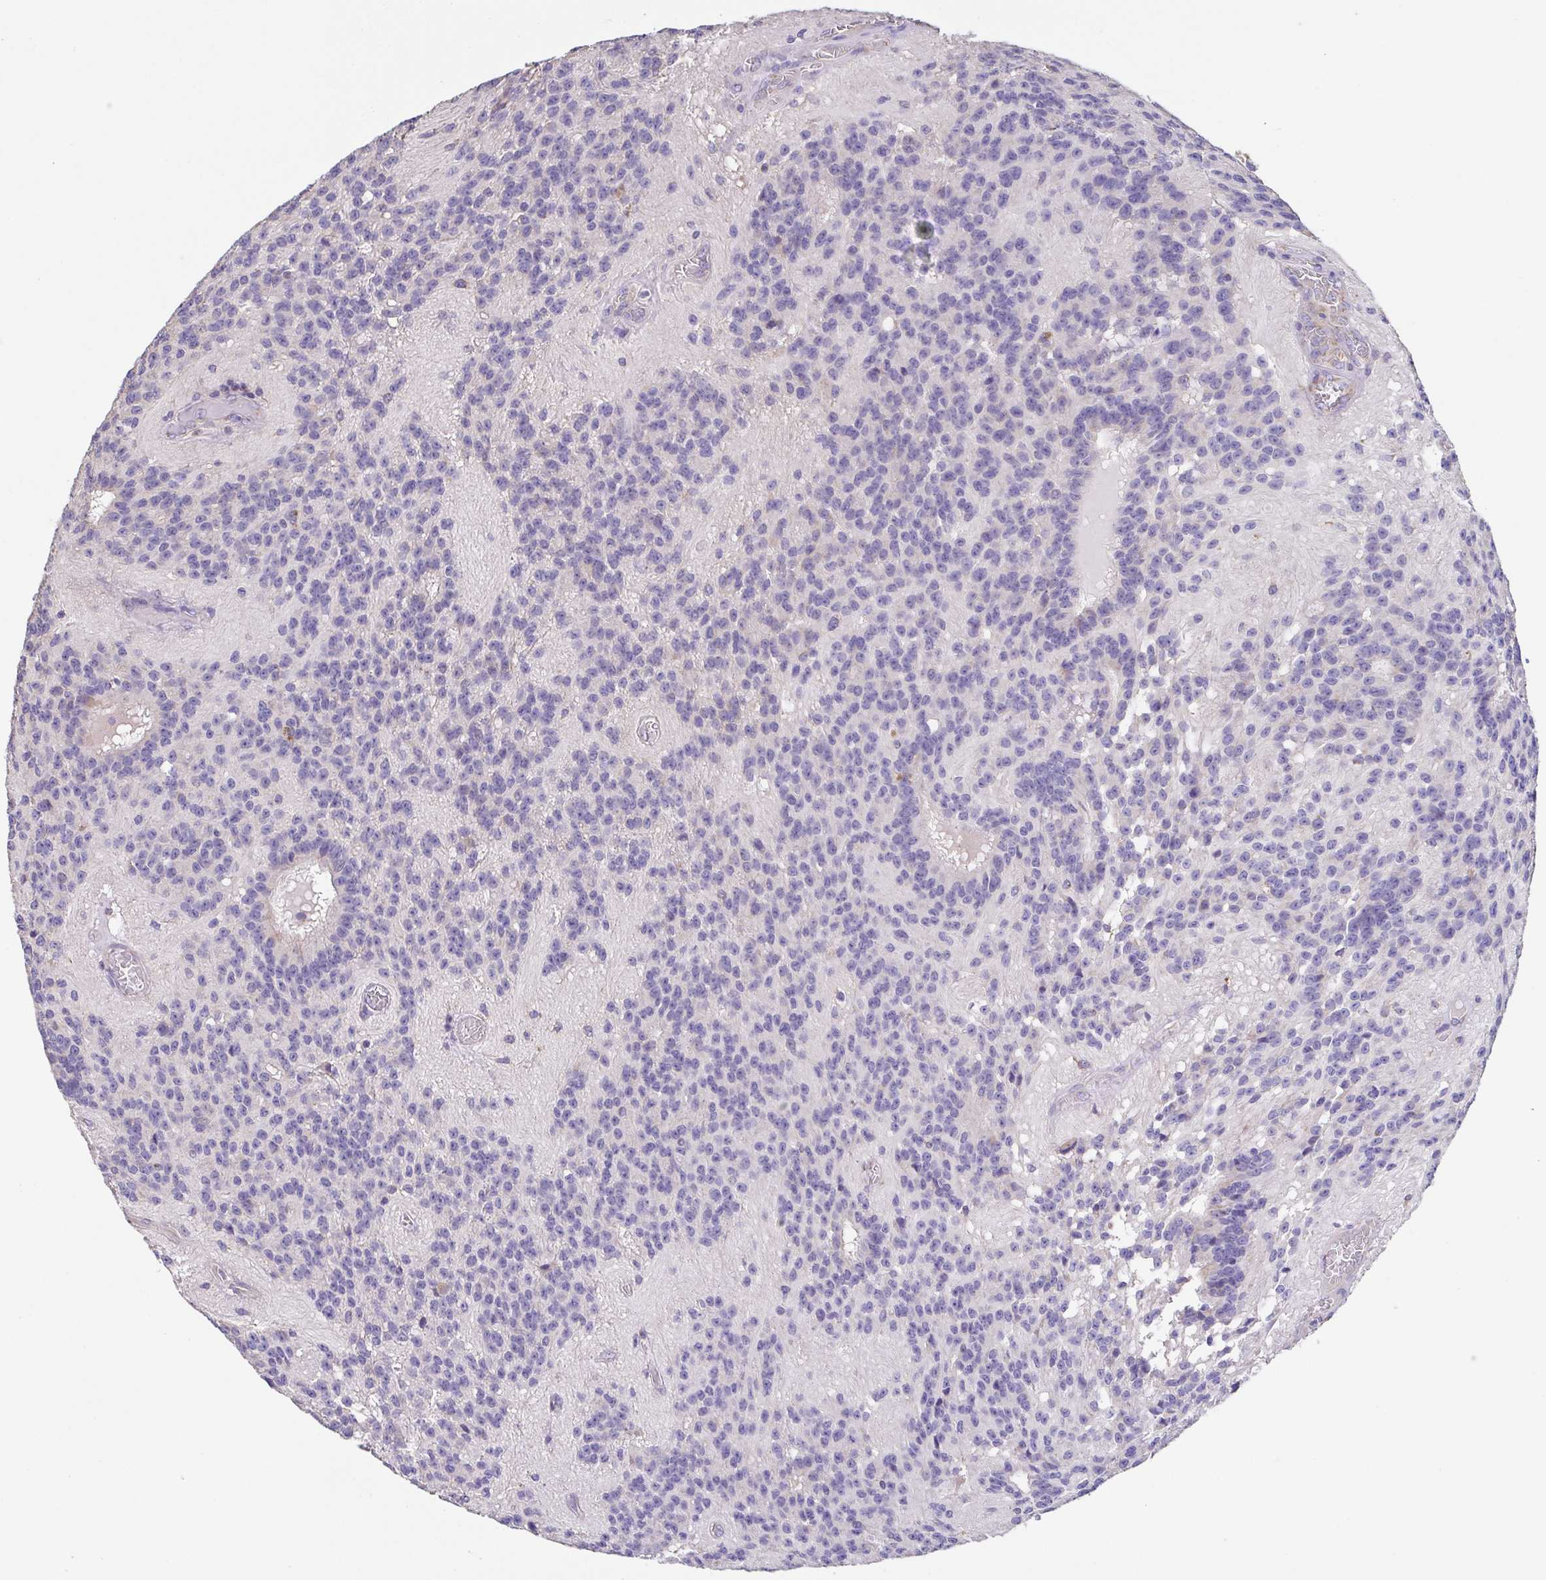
{"staining": {"intensity": "negative", "quantity": "none", "location": "none"}, "tissue": "glioma", "cell_type": "Tumor cells", "image_type": "cancer", "snomed": [{"axis": "morphology", "description": "Glioma, malignant, Low grade"}, {"axis": "topography", "description": "Brain"}], "caption": "Micrograph shows no significant protein expression in tumor cells of glioma. (DAB IHC visualized using brightfield microscopy, high magnification).", "gene": "GINM1", "patient": {"sex": "male", "age": 31}}